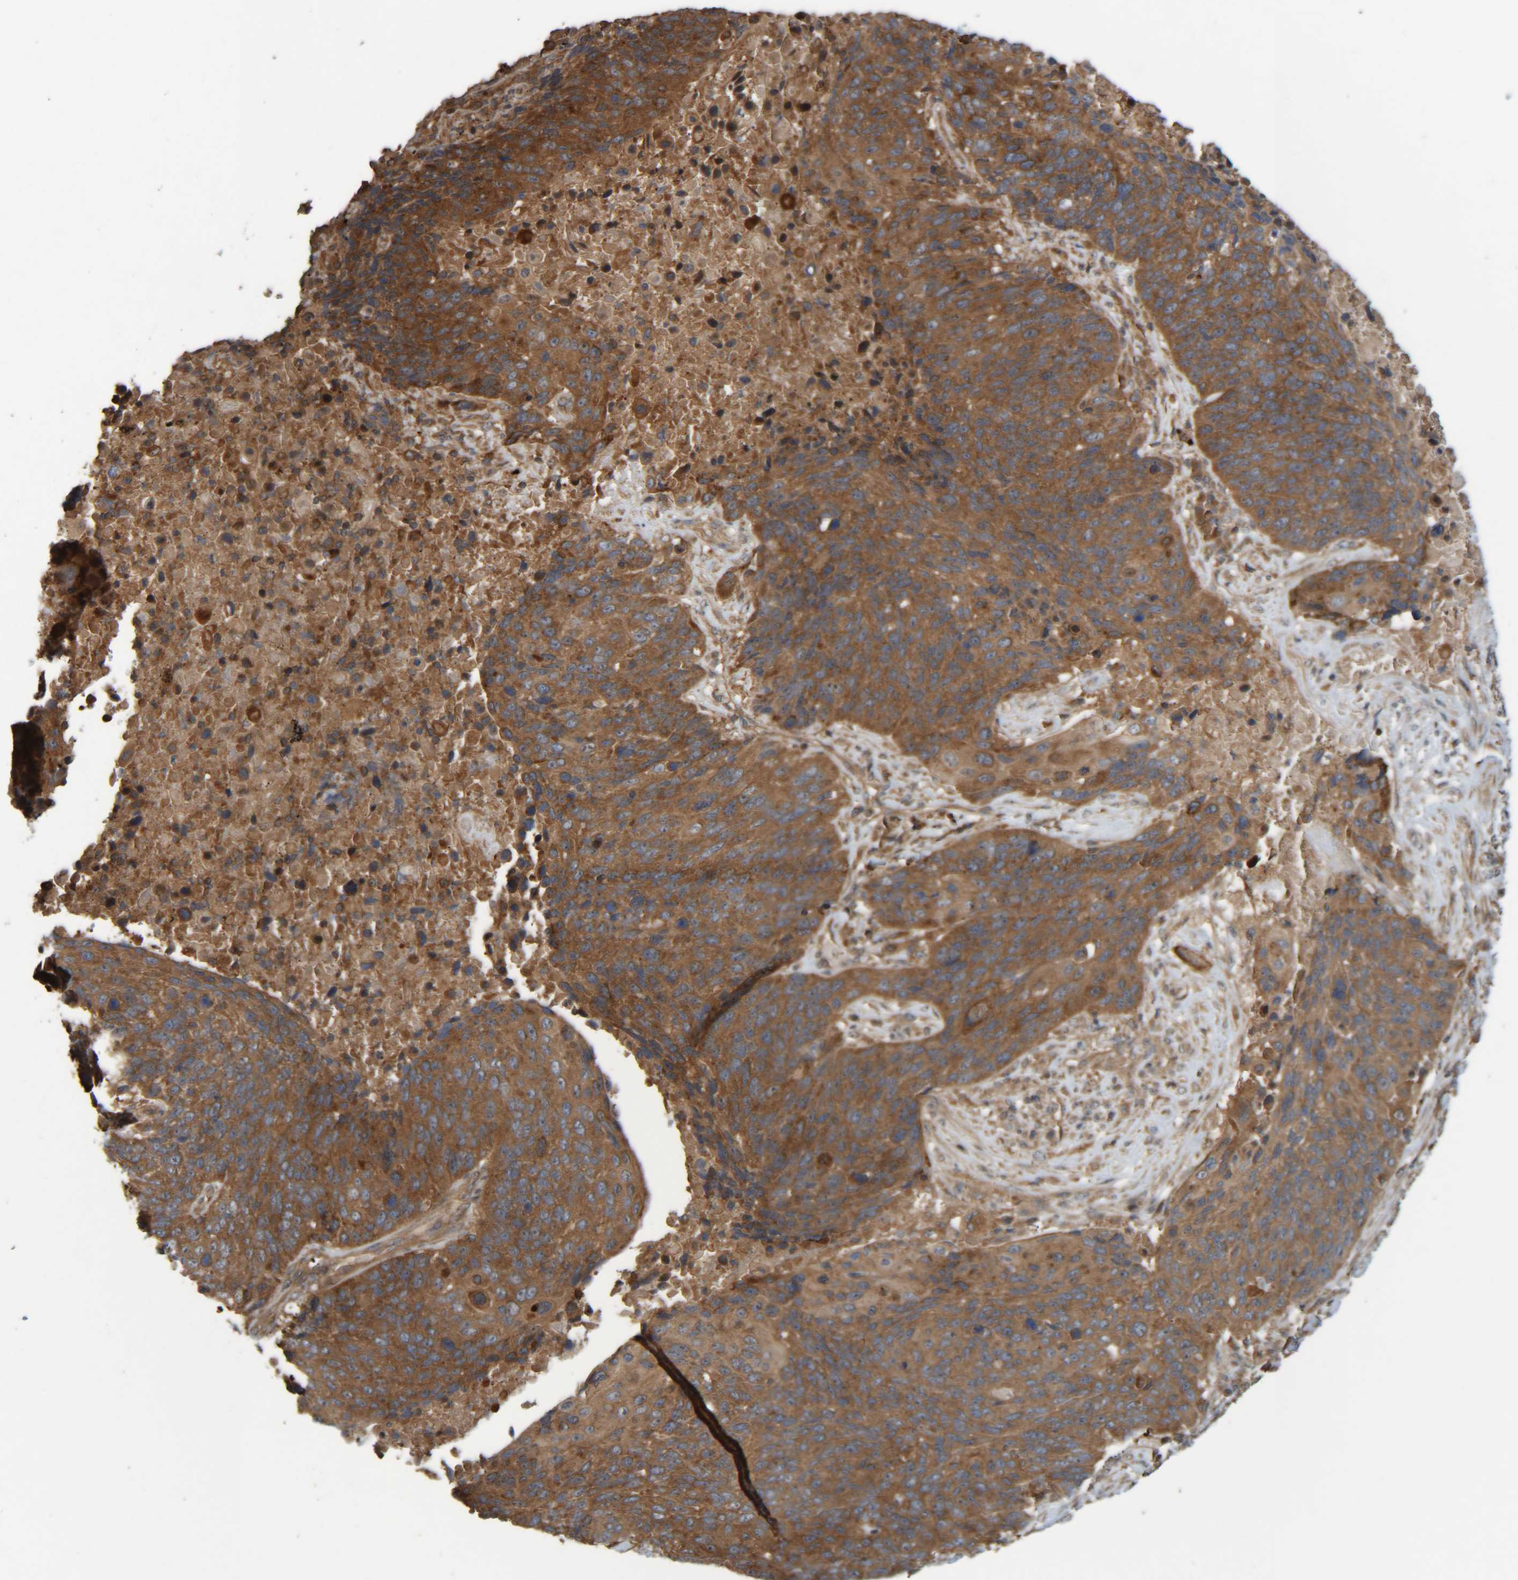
{"staining": {"intensity": "strong", "quantity": ">75%", "location": "cytoplasmic/membranous"}, "tissue": "lung cancer", "cell_type": "Tumor cells", "image_type": "cancer", "snomed": [{"axis": "morphology", "description": "Squamous cell carcinoma, NOS"}, {"axis": "topography", "description": "Lung"}], "caption": "A high-resolution image shows immunohistochemistry (IHC) staining of lung cancer (squamous cell carcinoma), which exhibits strong cytoplasmic/membranous positivity in approximately >75% of tumor cells.", "gene": "CCDC57", "patient": {"sex": "male", "age": 66}}